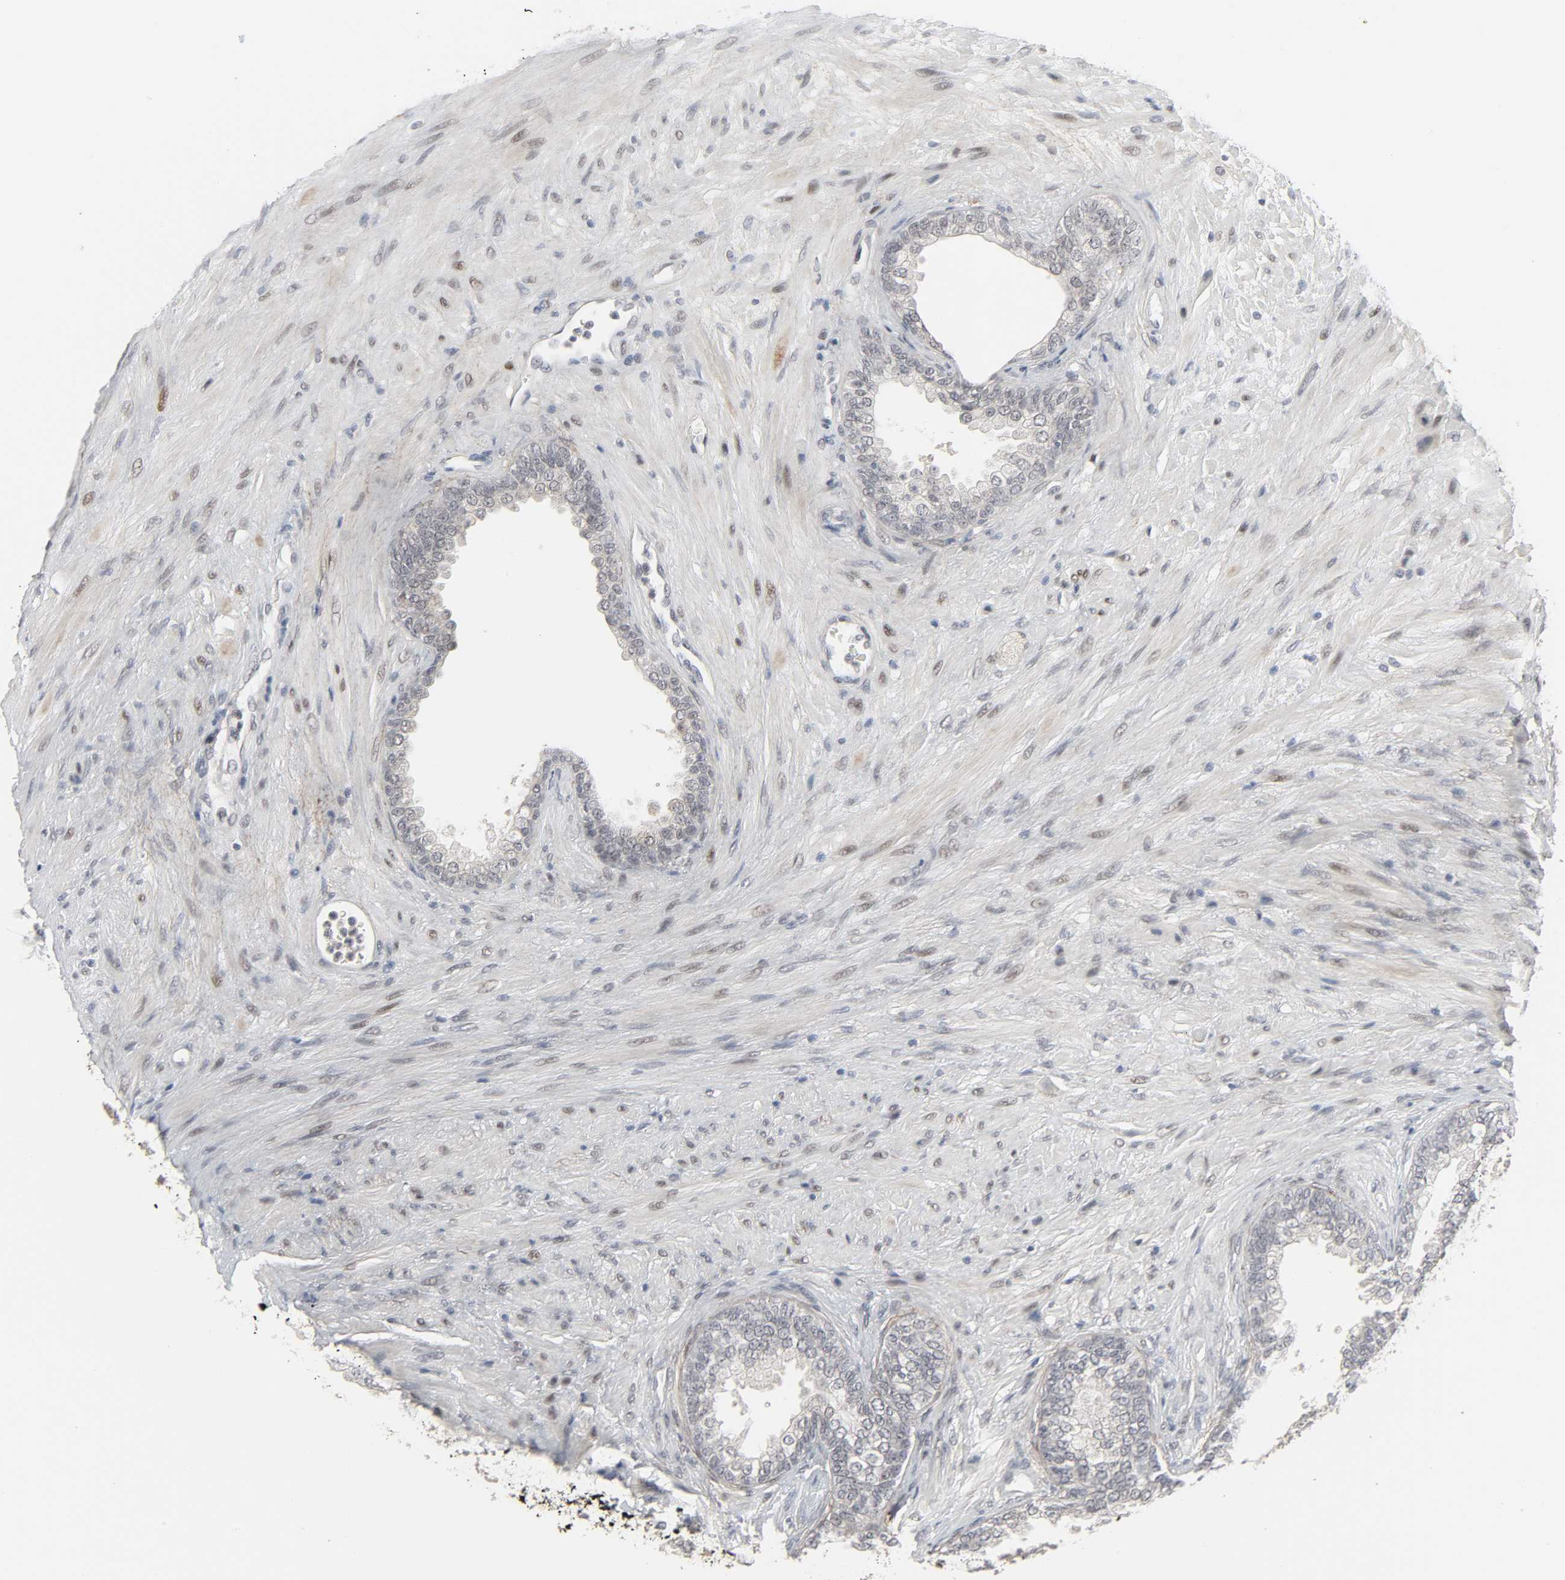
{"staining": {"intensity": "negative", "quantity": "none", "location": "none"}, "tissue": "prostate", "cell_type": "Glandular cells", "image_type": "normal", "snomed": [{"axis": "morphology", "description": "Normal tissue, NOS"}, {"axis": "topography", "description": "Prostate"}], "caption": "Immunohistochemistry image of normal human prostate stained for a protein (brown), which reveals no positivity in glandular cells.", "gene": "ZNF222", "patient": {"sex": "male", "age": 76}}